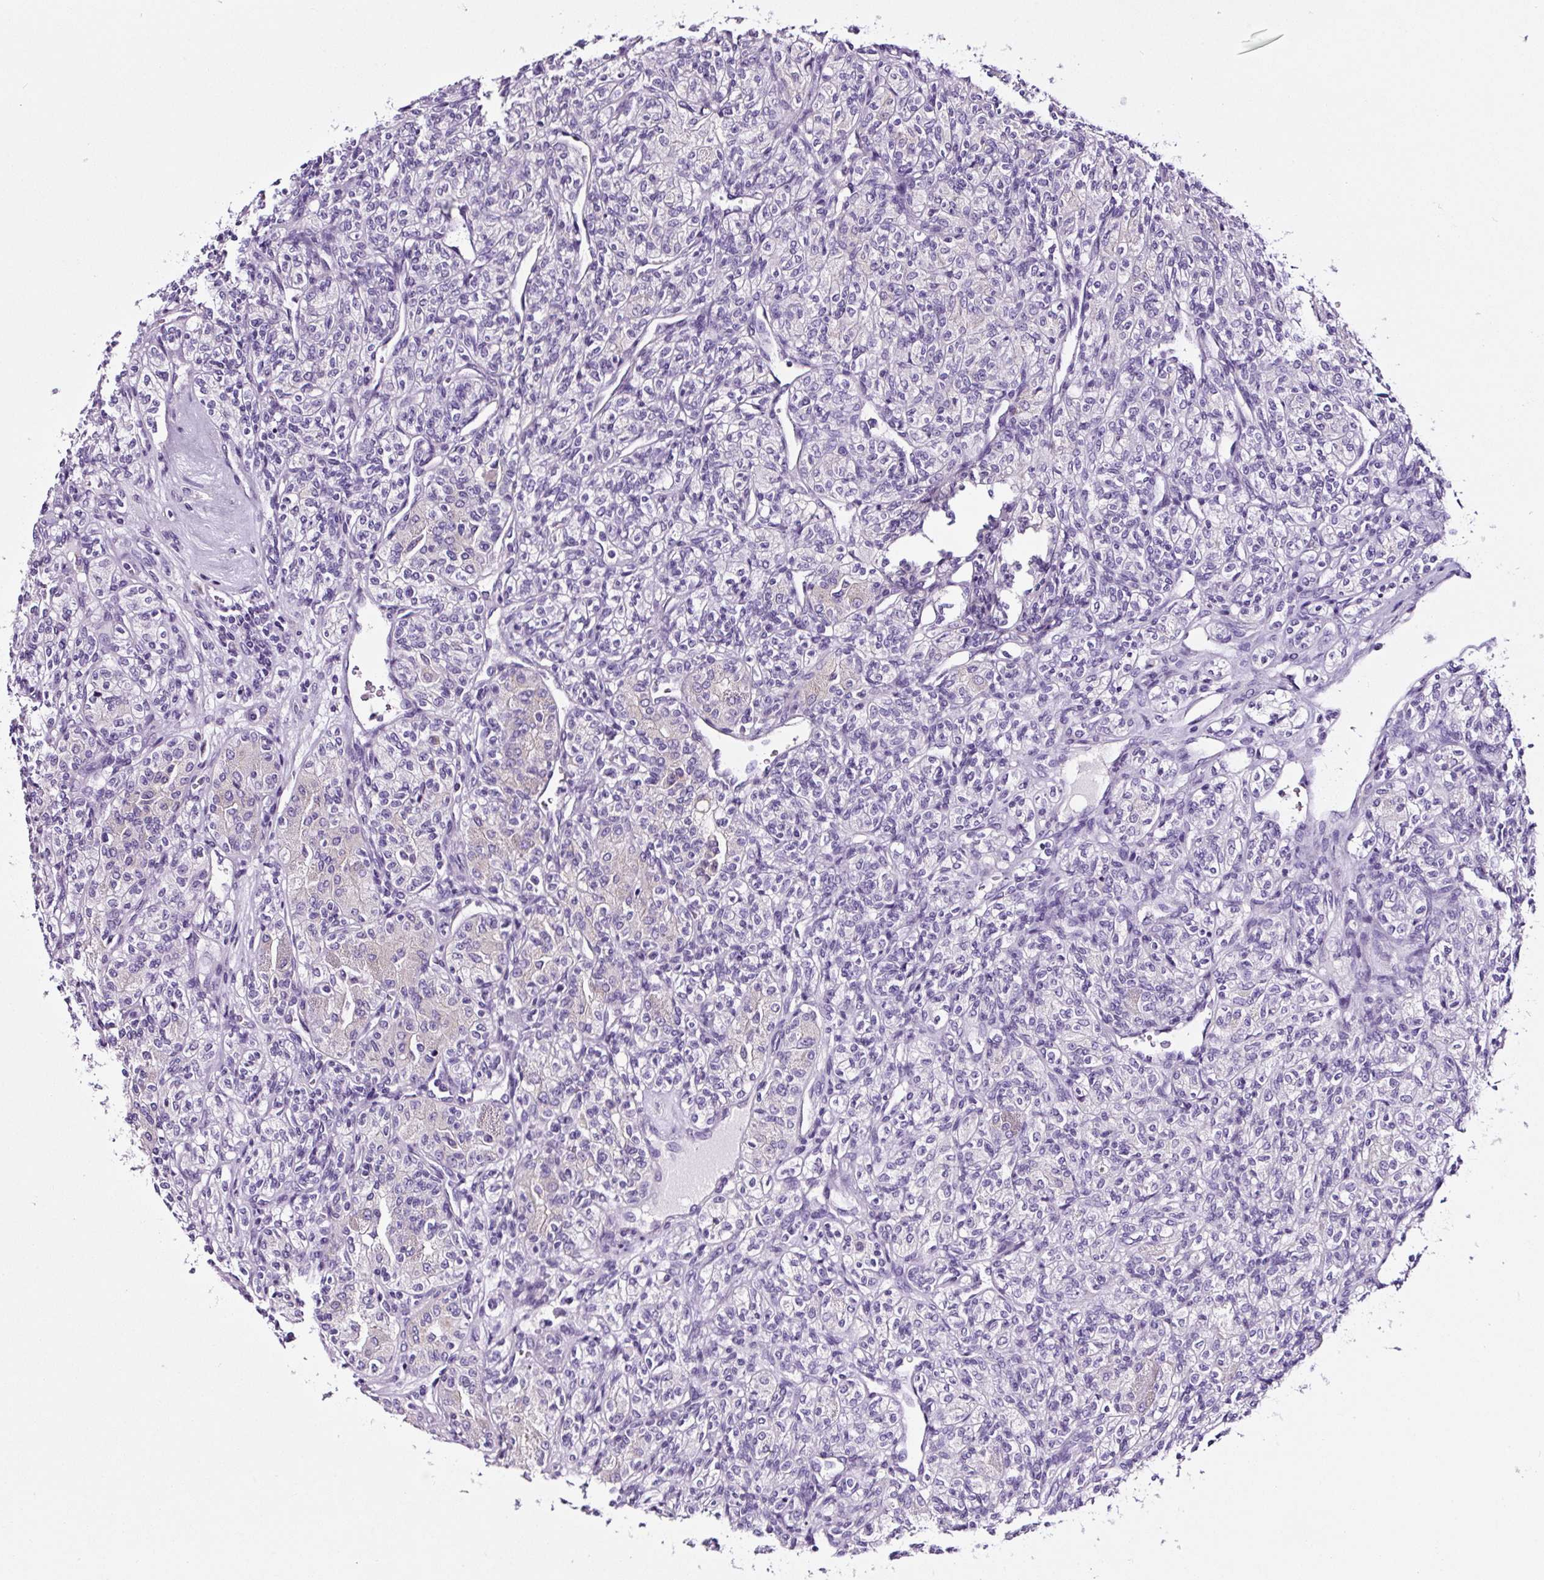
{"staining": {"intensity": "negative", "quantity": "none", "location": "none"}, "tissue": "renal cancer", "cell_type": "Tumor cells", "image_type": "cancer", "snomed": [{"axis": "morphology", "description": "Adenocarcinoma, NOS"}, {"axis": "topography", "description": "Kidney"}], "caption": "Renal cancer (adenocarcinoma) stained for a protein using immunohistochemistry displays no positivity tumor cells.", "gene": "FBXL7", "patient": {"sex": "male", "age": 77}}